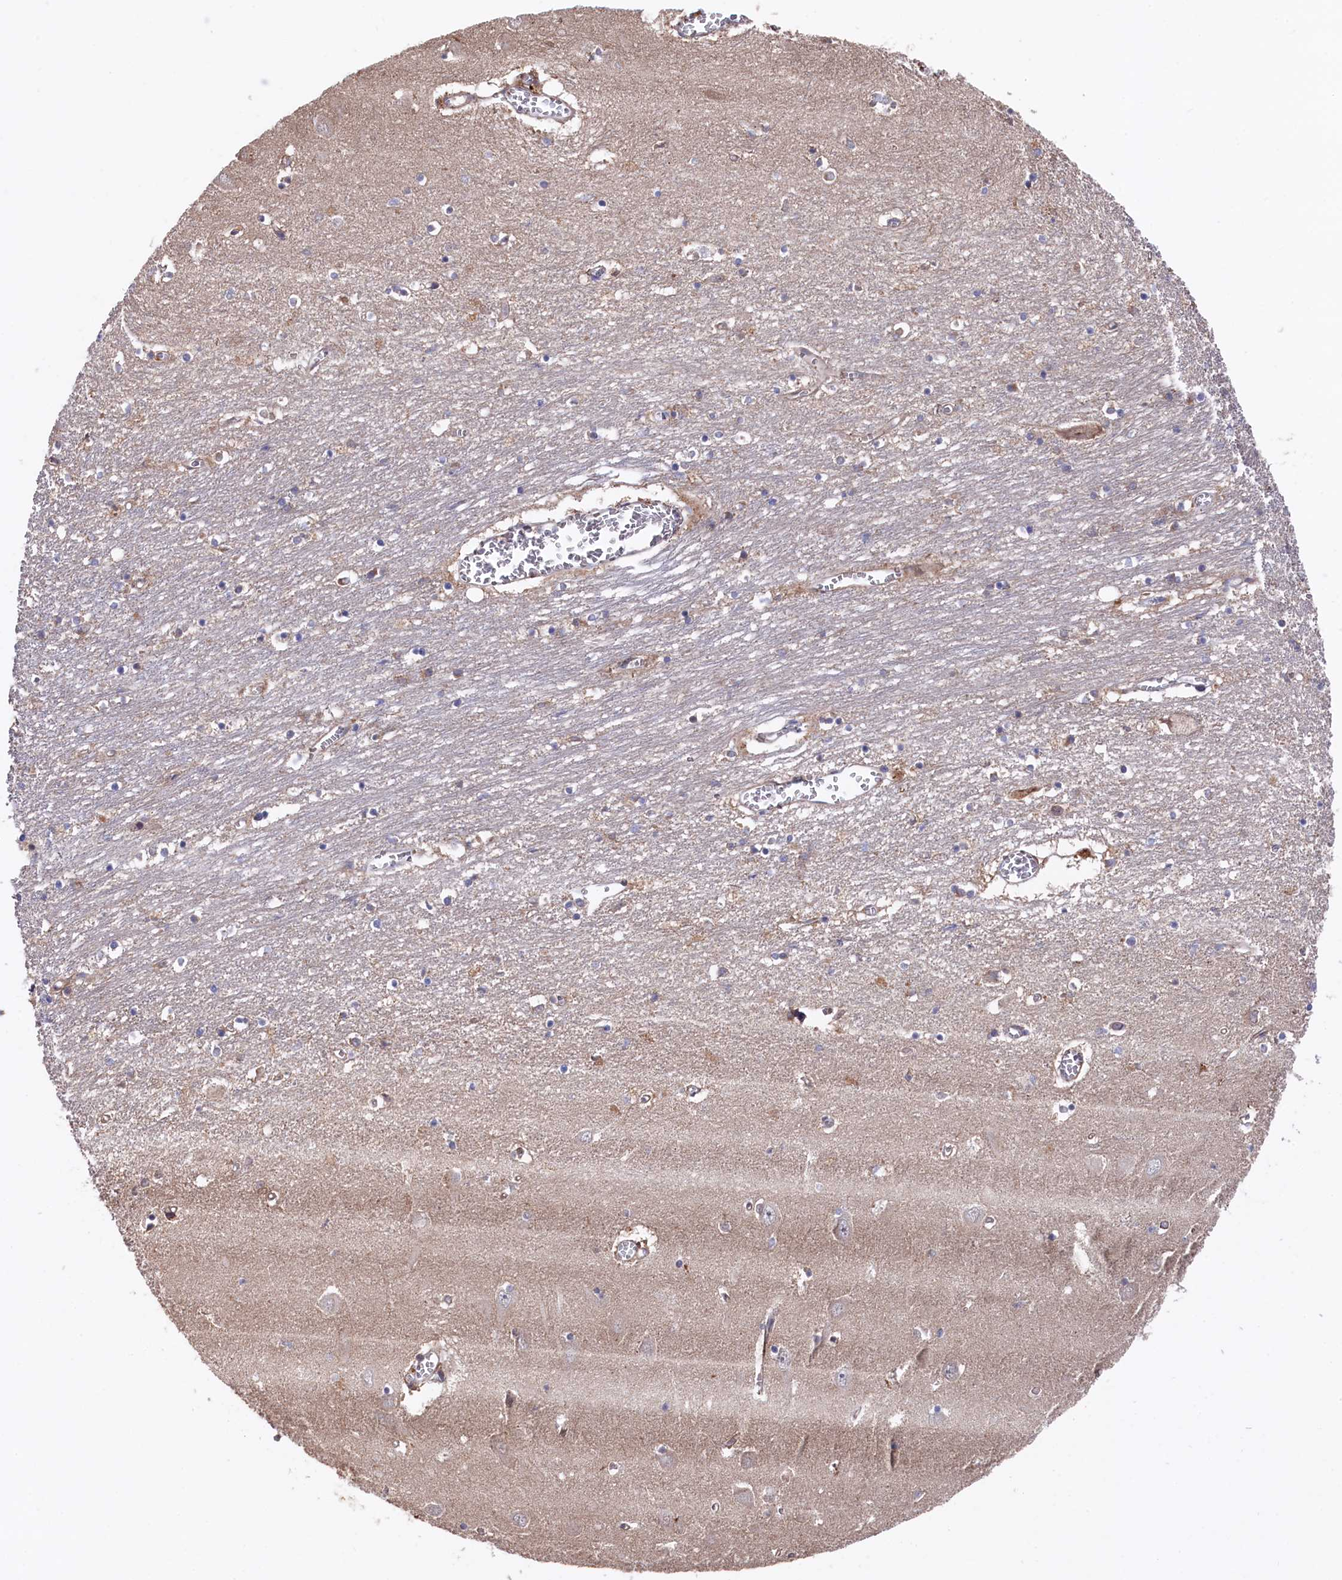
{"staining": {"intensity": "weak", "quantity": "<25%", "location": "cytoplasmic/membranous"}, "tissue": "hippocampus", "cell_type": "Glial cells", "image_type": "normal", "snomed": [{"axis": "morphology", "description": "Normal tissue, NOS"}, {"axis": "topography", "description": "Hippocampus"}], "caption": "Micrograph shows no protein expression in glial cells of normal hippocampus.", "gene": "SLC12A4", "patient": {"sex": "male", "age": 70}}